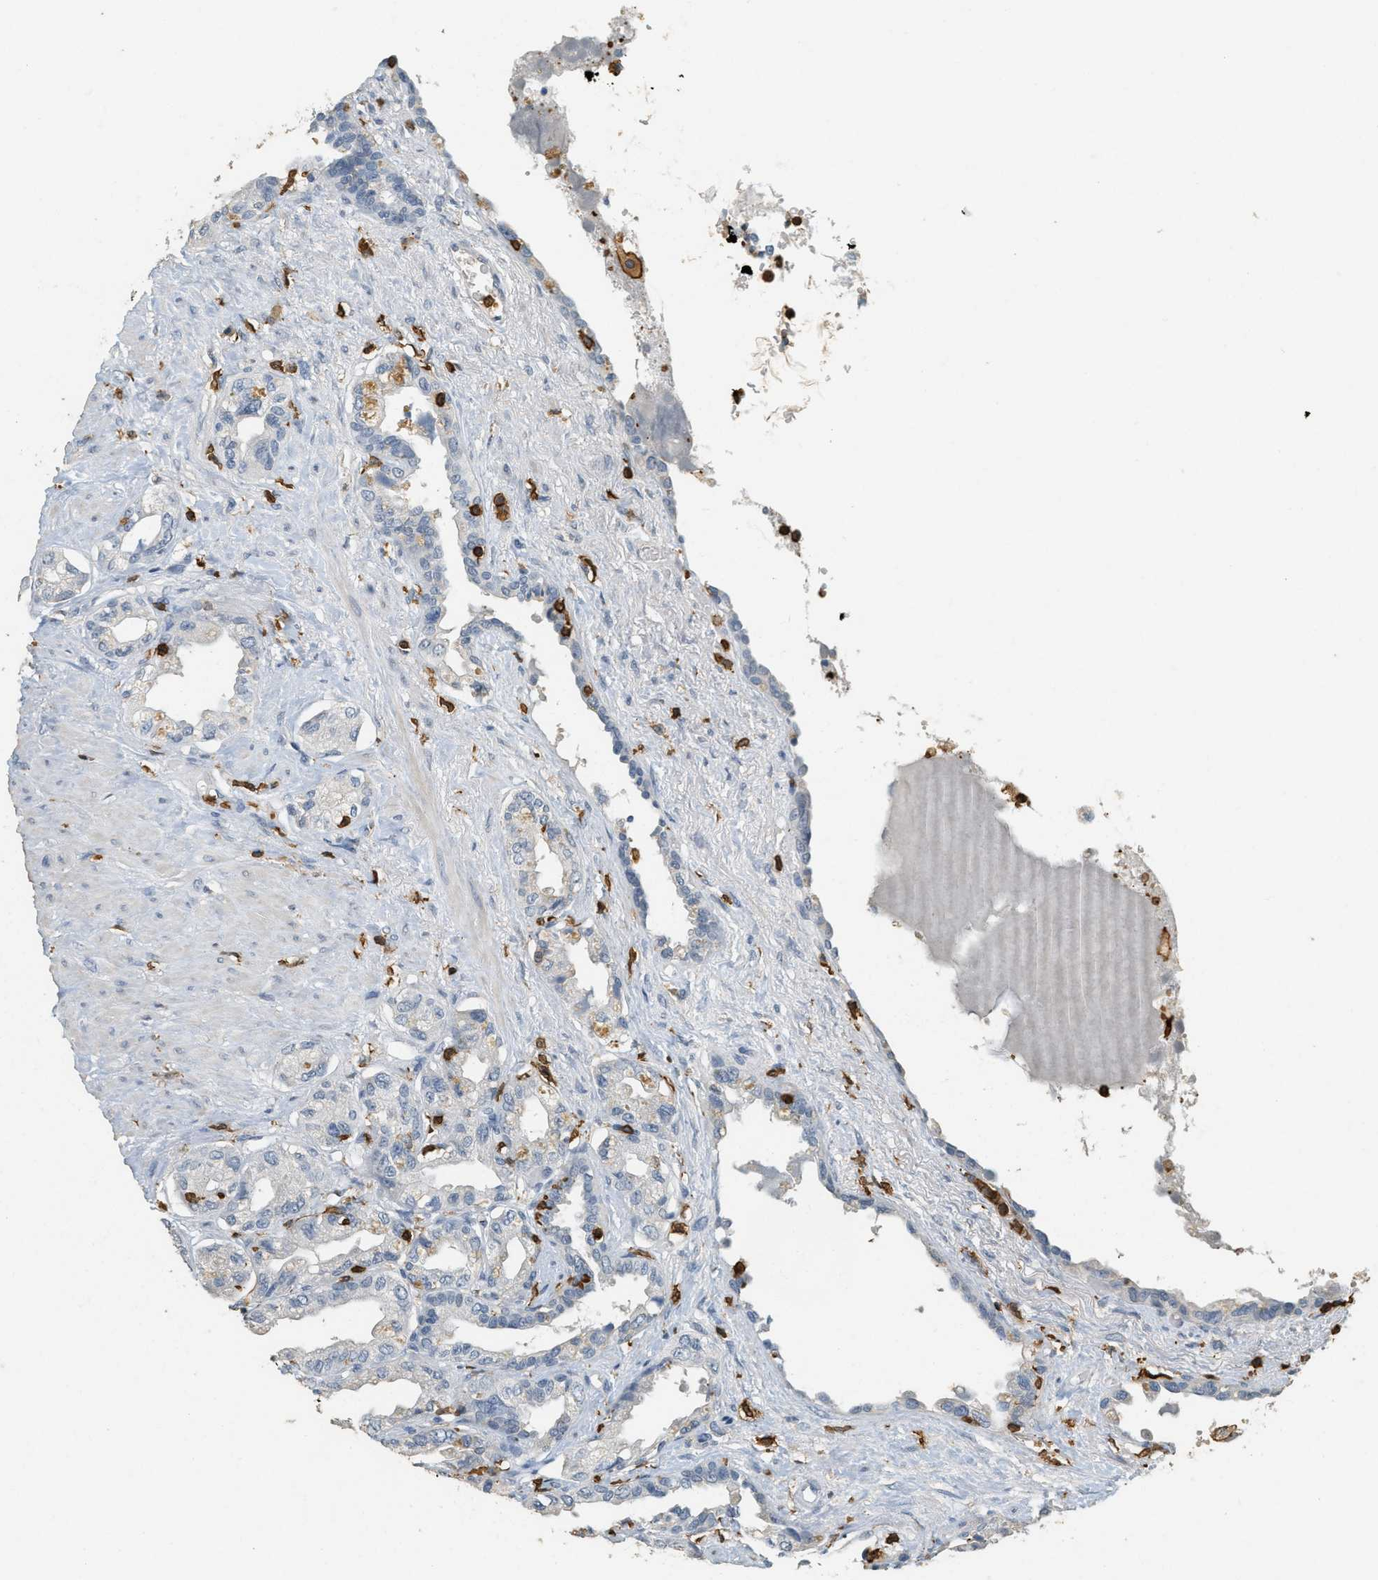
{"staining": {"intensity": "negative", "quantity": "none", "location": "none"}, "tissue": "seminal vesicle", "cell_type": "Glandular cells", "image_type": "normal", "snomed": [{"axis": "morphology", "description": "Normal tissue, NOS"}, {"axis": "topography", "description": "Seminal veicle"}], "caption": "Immunohistochemistry (IHC) photomicrograph of unremarkable seminal vesicle stained for a protein (brown), which shows no expression in glandular cells. (DAB (3,3'-diaminobenzidine) immunohistochemistry with hematoxylin counter stain).", "gene": "LSP1", "patient": {"sex": "male", "age": 61}}